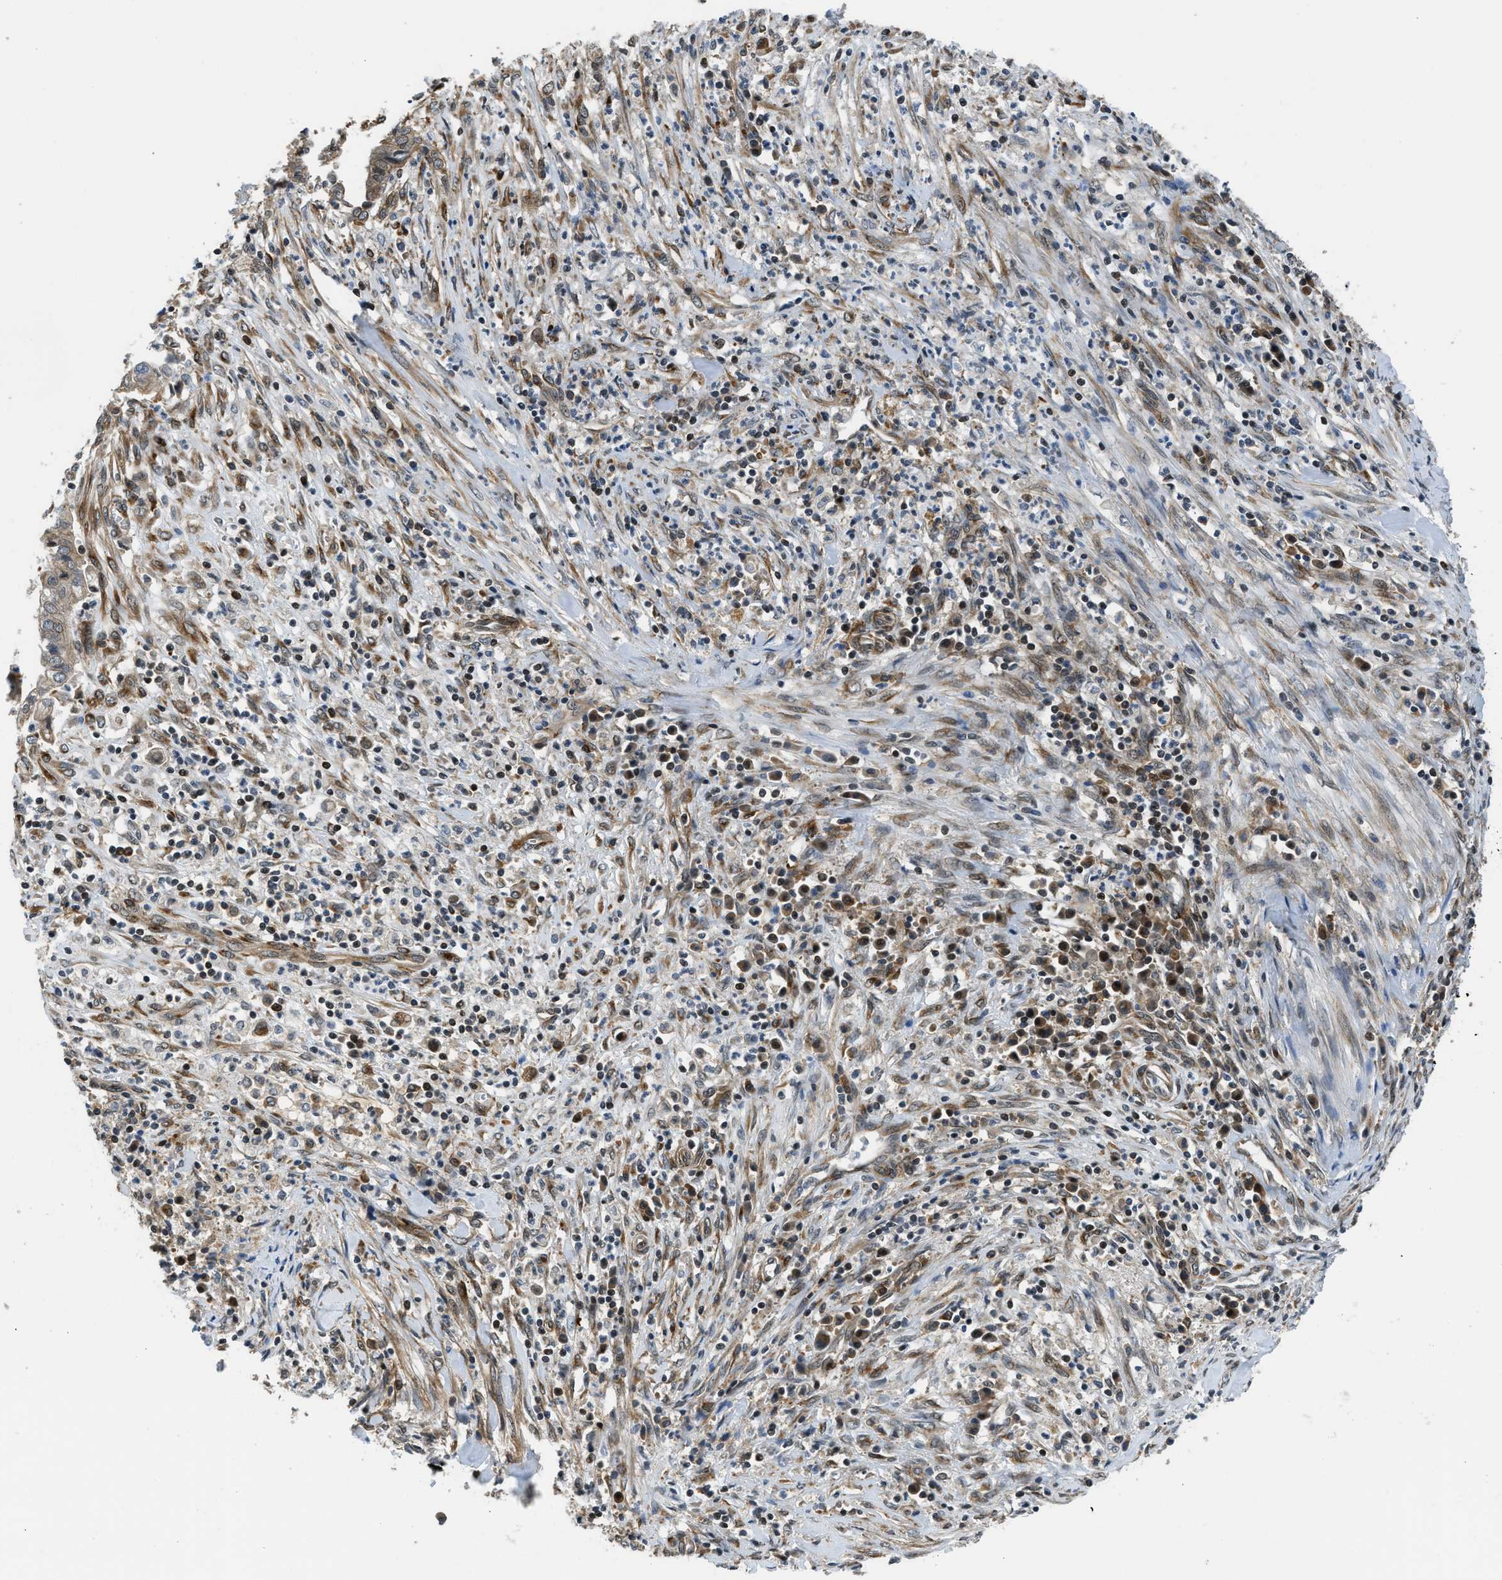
{"staining": {"intensity": "moderate", "quantity": ">75%", "location": "cytoplasmic/membranous"}, "tissue": "cervical cancer", "cell_type": "Tumor cells", "image_type": "cancer", "snomed": [{"axis": "morphology", "description": "Adenocarcinoma, NOS"}, {"axis": "topography", "description": "Cervix"}], "caption": "Human cervical cancer stained with a brown dye displays moderate cytoplasmic/membranous positive positivity in approximately >75% of tumor cells.", "gene": "RETREG3", "patient": {"sex": "female", "age": 44}}